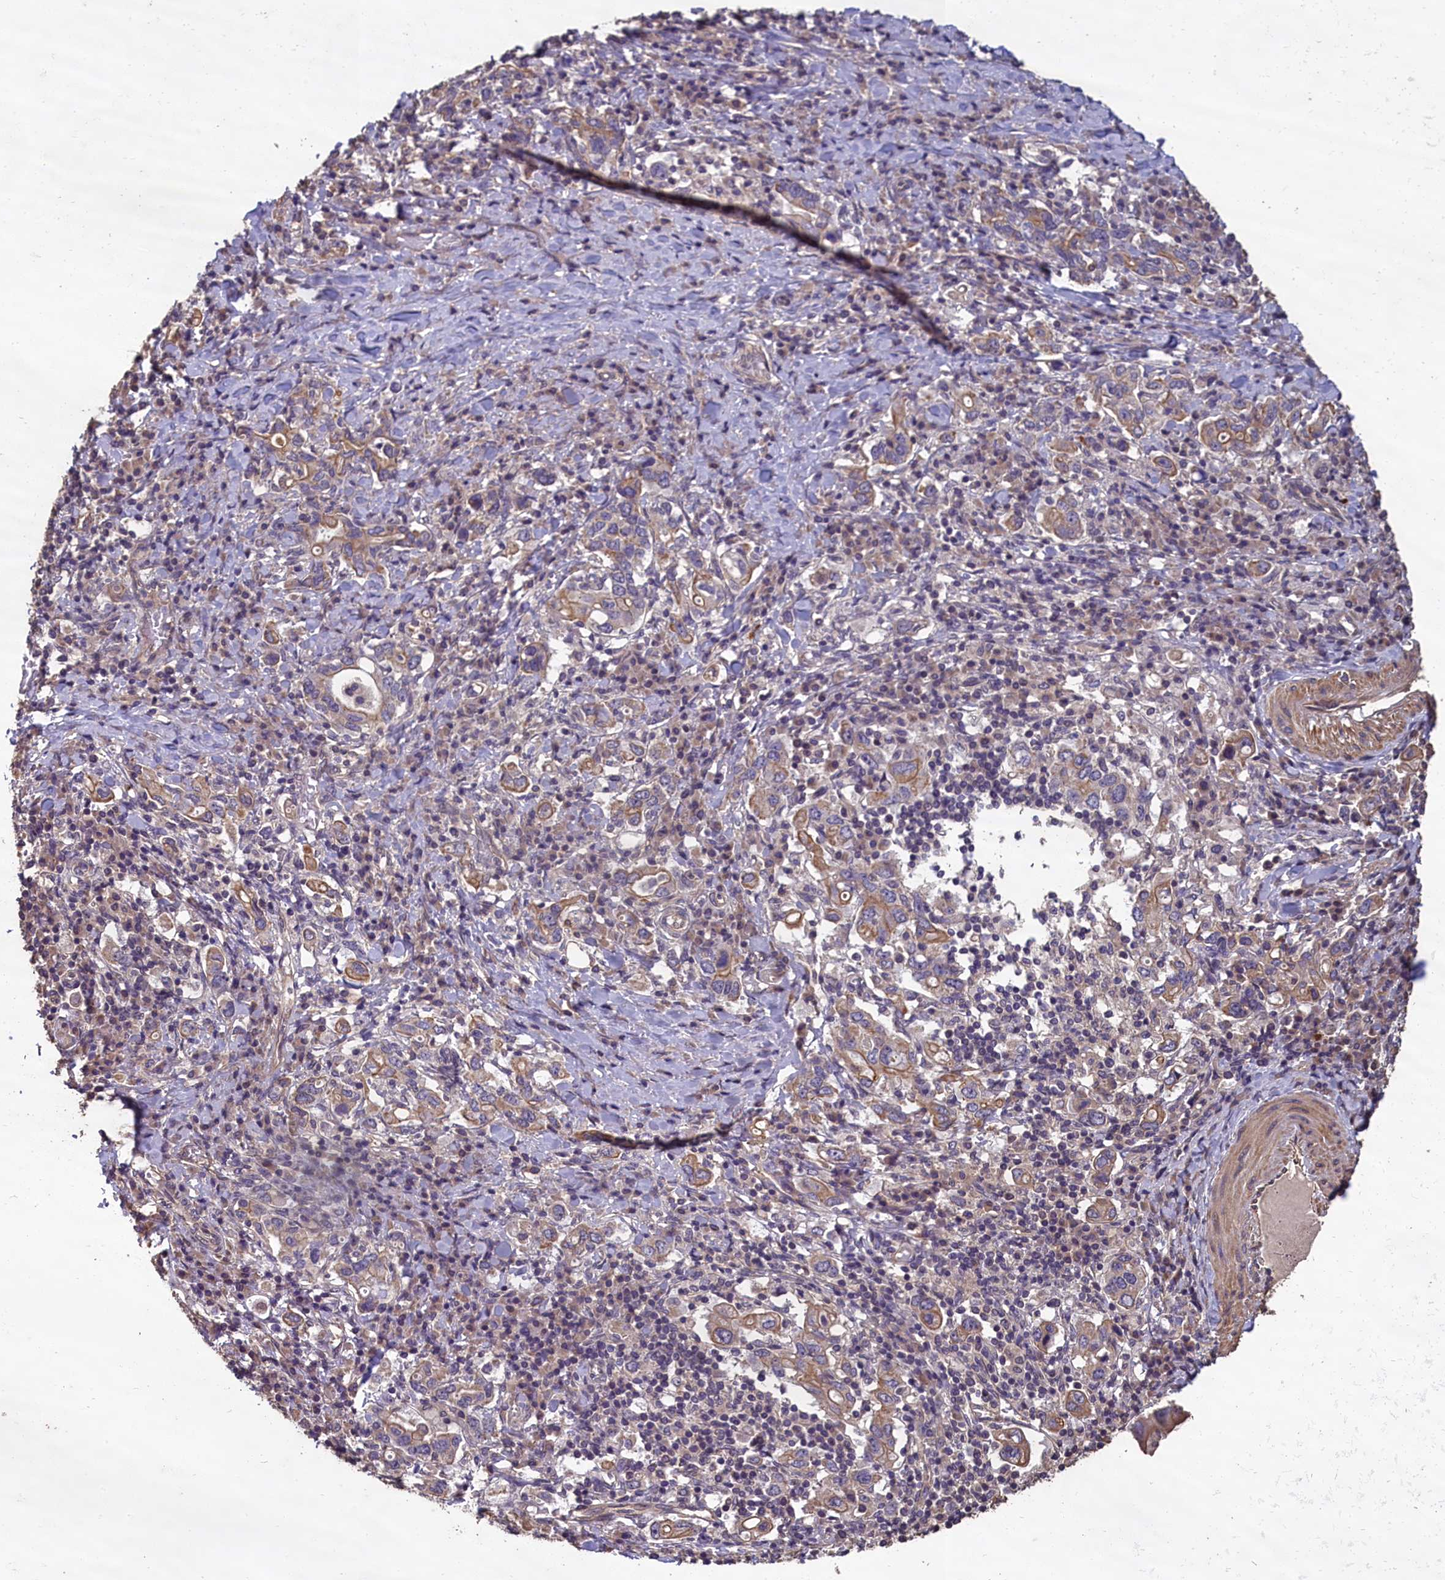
{"staining": {"intensity": "moderate", "quantity": "<25%", "location": "cytoplasmic/membranous"}, "tissue": "stomach cancer", "cell_type": "Tumor cells", "image_type": "cancer", "snomed": [{"axis": "morphology", "description": "Adenocarcinoma, NOS"}, {"axis": "topography", "description": "Stomach, upper"}, {"axis": "topography", "description": "Stomach"}], "caption": "Brown immunohistochemical staining in stomach adenocarcinoma reveals moderate cytoplasmic/membranous positivity in approximately <25% of tumor cells.", "gene": "CHD9", "patient": {"sex": "male", "age": 62}}